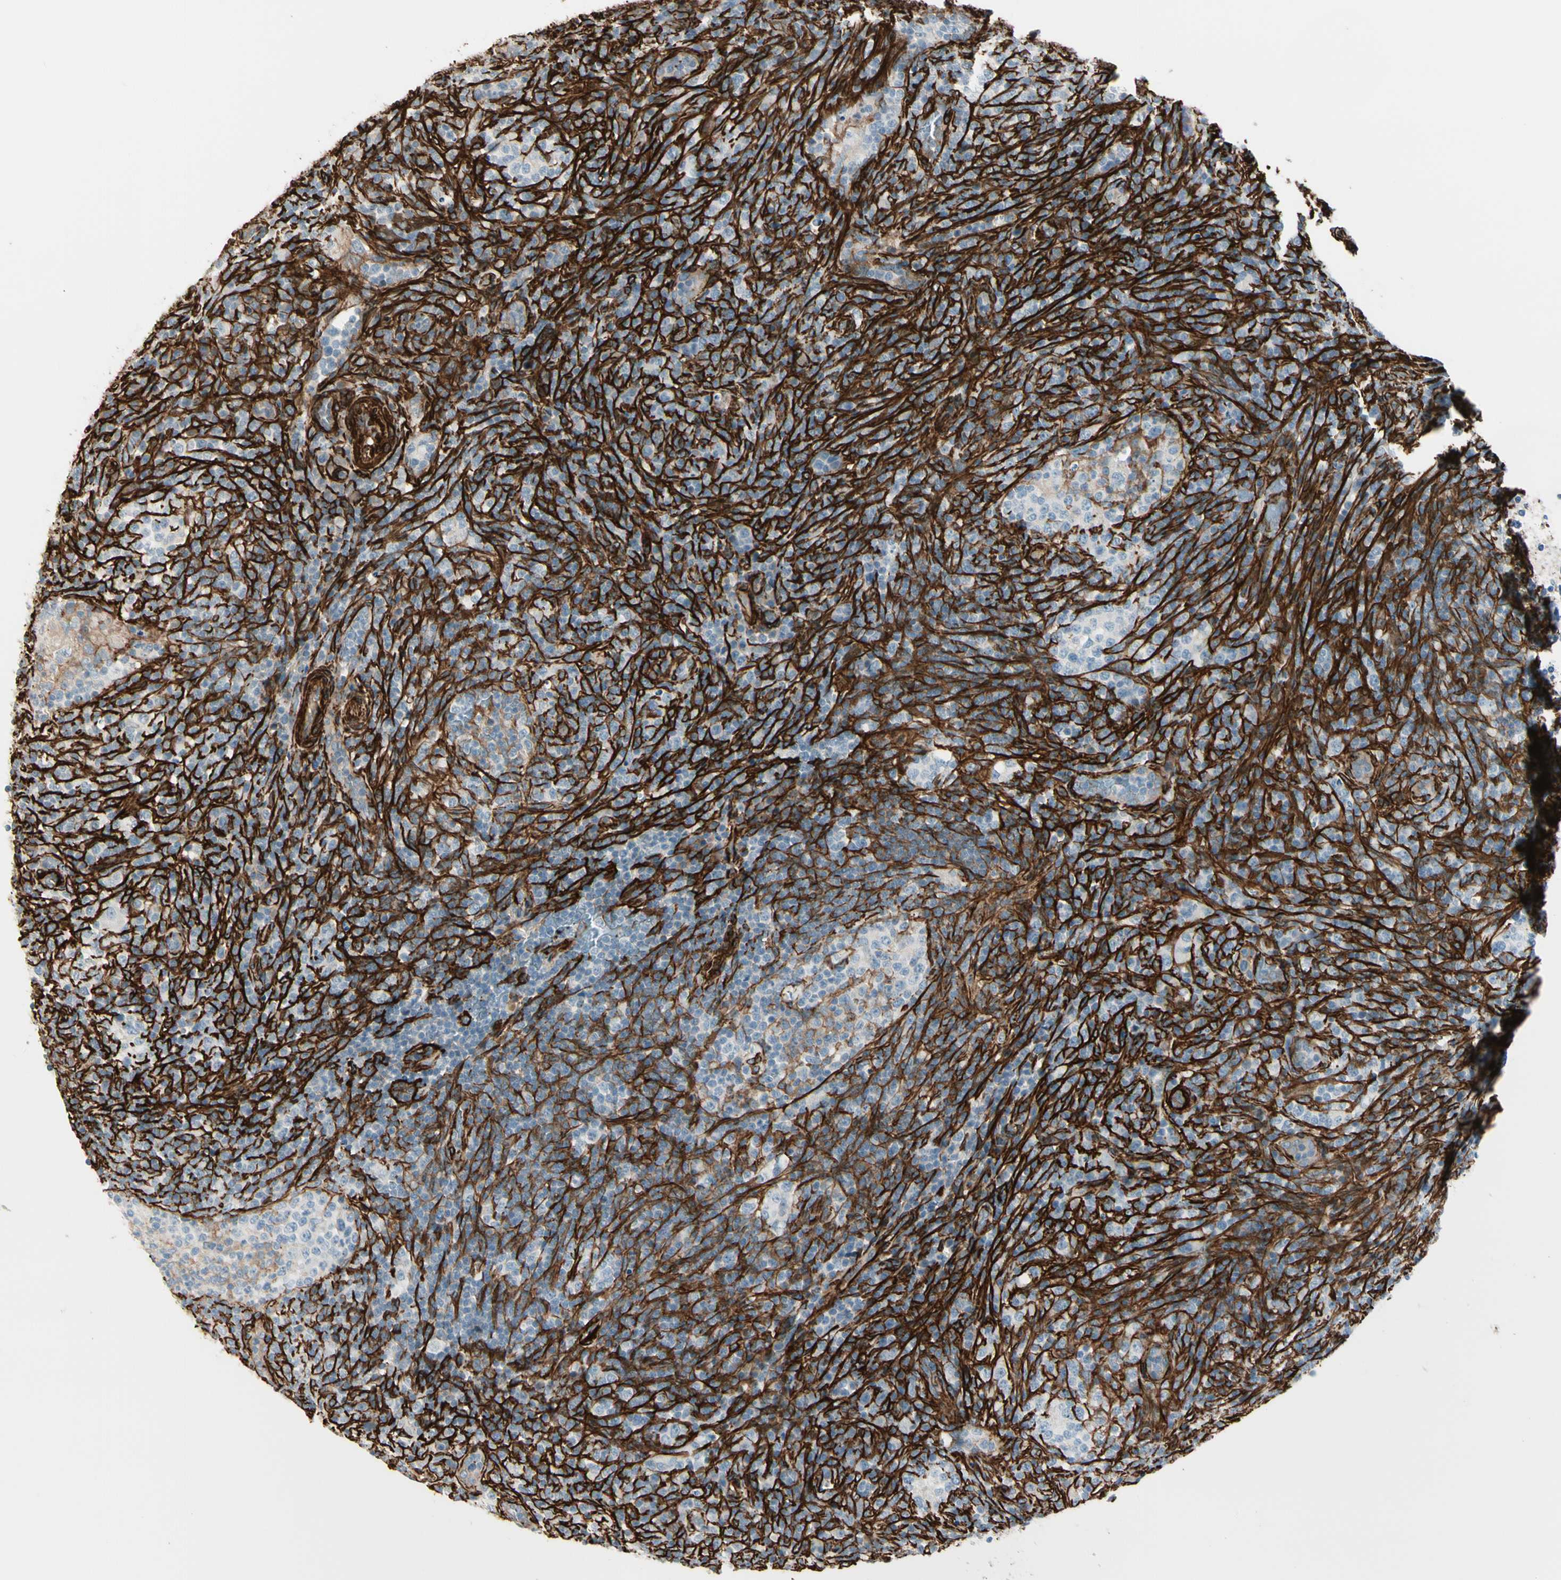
{"staining": {"intensity": "negative", "quantity": "none", "location": "none"}, "tissue": "lymphoma", "cell_type": "Tumor cells", "image_type": "cancer", "snomed": [{"axis": "morphology", "description": "Malignant lymphoma, non-Hodgkin's type, High grade"}, {"axis": "topography", "description": "Lymph node"}], "caption": "A histopathology image of human lymphoma is negative for staining in tumor cells.", "gene": "CALD1", "patient": {"sex": "female", "age": 76}}